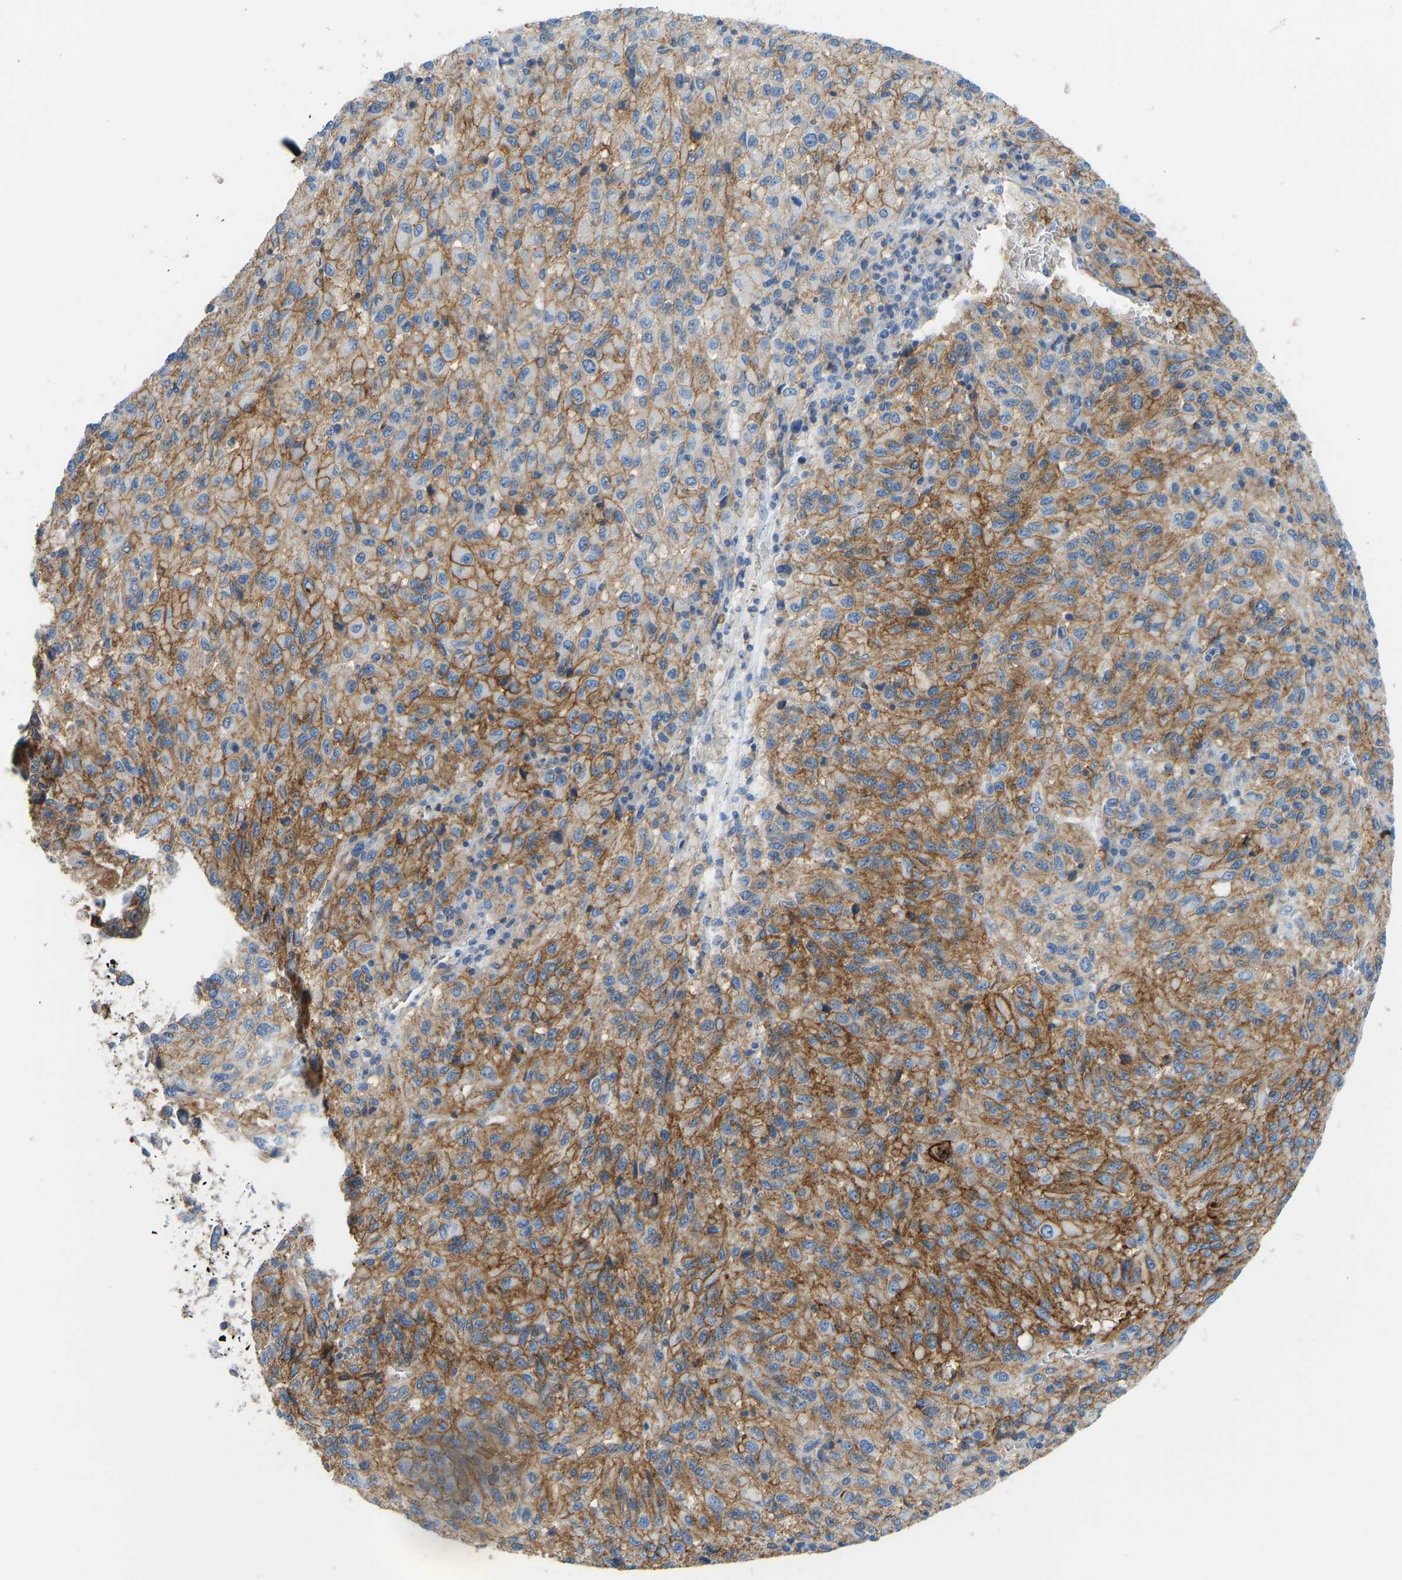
{"staining": {"intensity": "strong", "quantity": ">75%", "location": "cytoplasmic/membranous"}, "tissue": "melanoma", "cell_type": "Tumor cells", "image_type": "cancer", "snomed": [{"axis": "morphology", "description": "Malignant melanoma, Metastatic site"}, {"axis": "topography", "description": "Lung"}], "caption": "High-magnification brightfield microscopy of malignant melanoma (metastatic site) stained with DAB (brown) and counterstained with hematoxylin (blue). tumor cells exhibit strong cytoplasmic/membranous positivity is present in approximately>75% of cells. (brown staining indicates protein expression, while blue staining denotes nuclei).", "gene": "ATP1A1", "patient": {"sex": "male", "age": 64}}